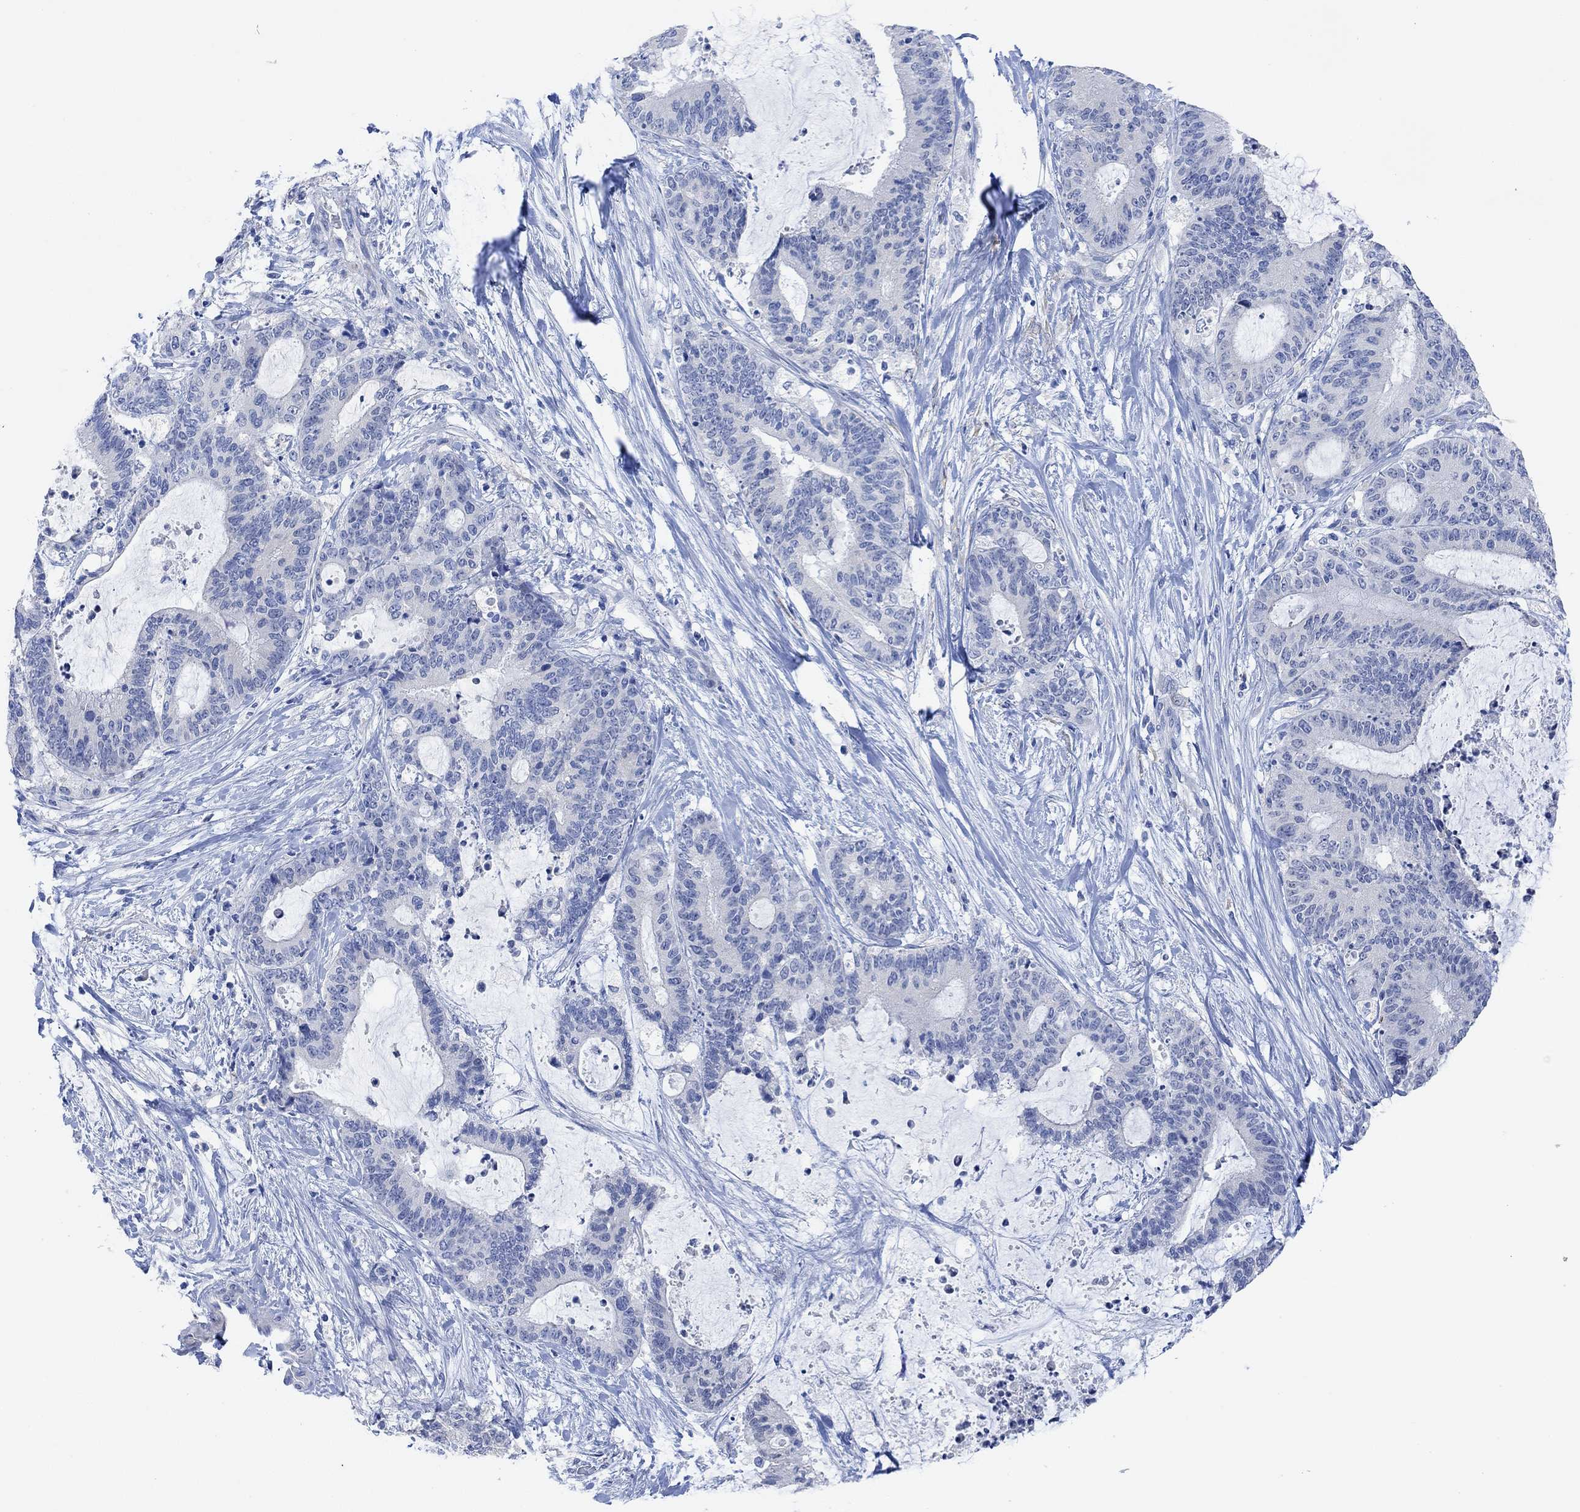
{"staining": {"intensity": "negative", "quantity": "none", "location": "none"}, "tissue": "liver cancer", "cell_type": "Tumor cells", "image_type": "cancer", "snomed": [{"axis": "morphology", "description": "Cholangiocarcinoma"}, {"axis": "topography", "description": "Liver"}], "caption": "Immunohistochemical staining of human liver cholangiocarcinoma exhibits no significant expression in tumor cells.", "gene": "VAT1L", "patient": {"sex": "female", "age": 73}}